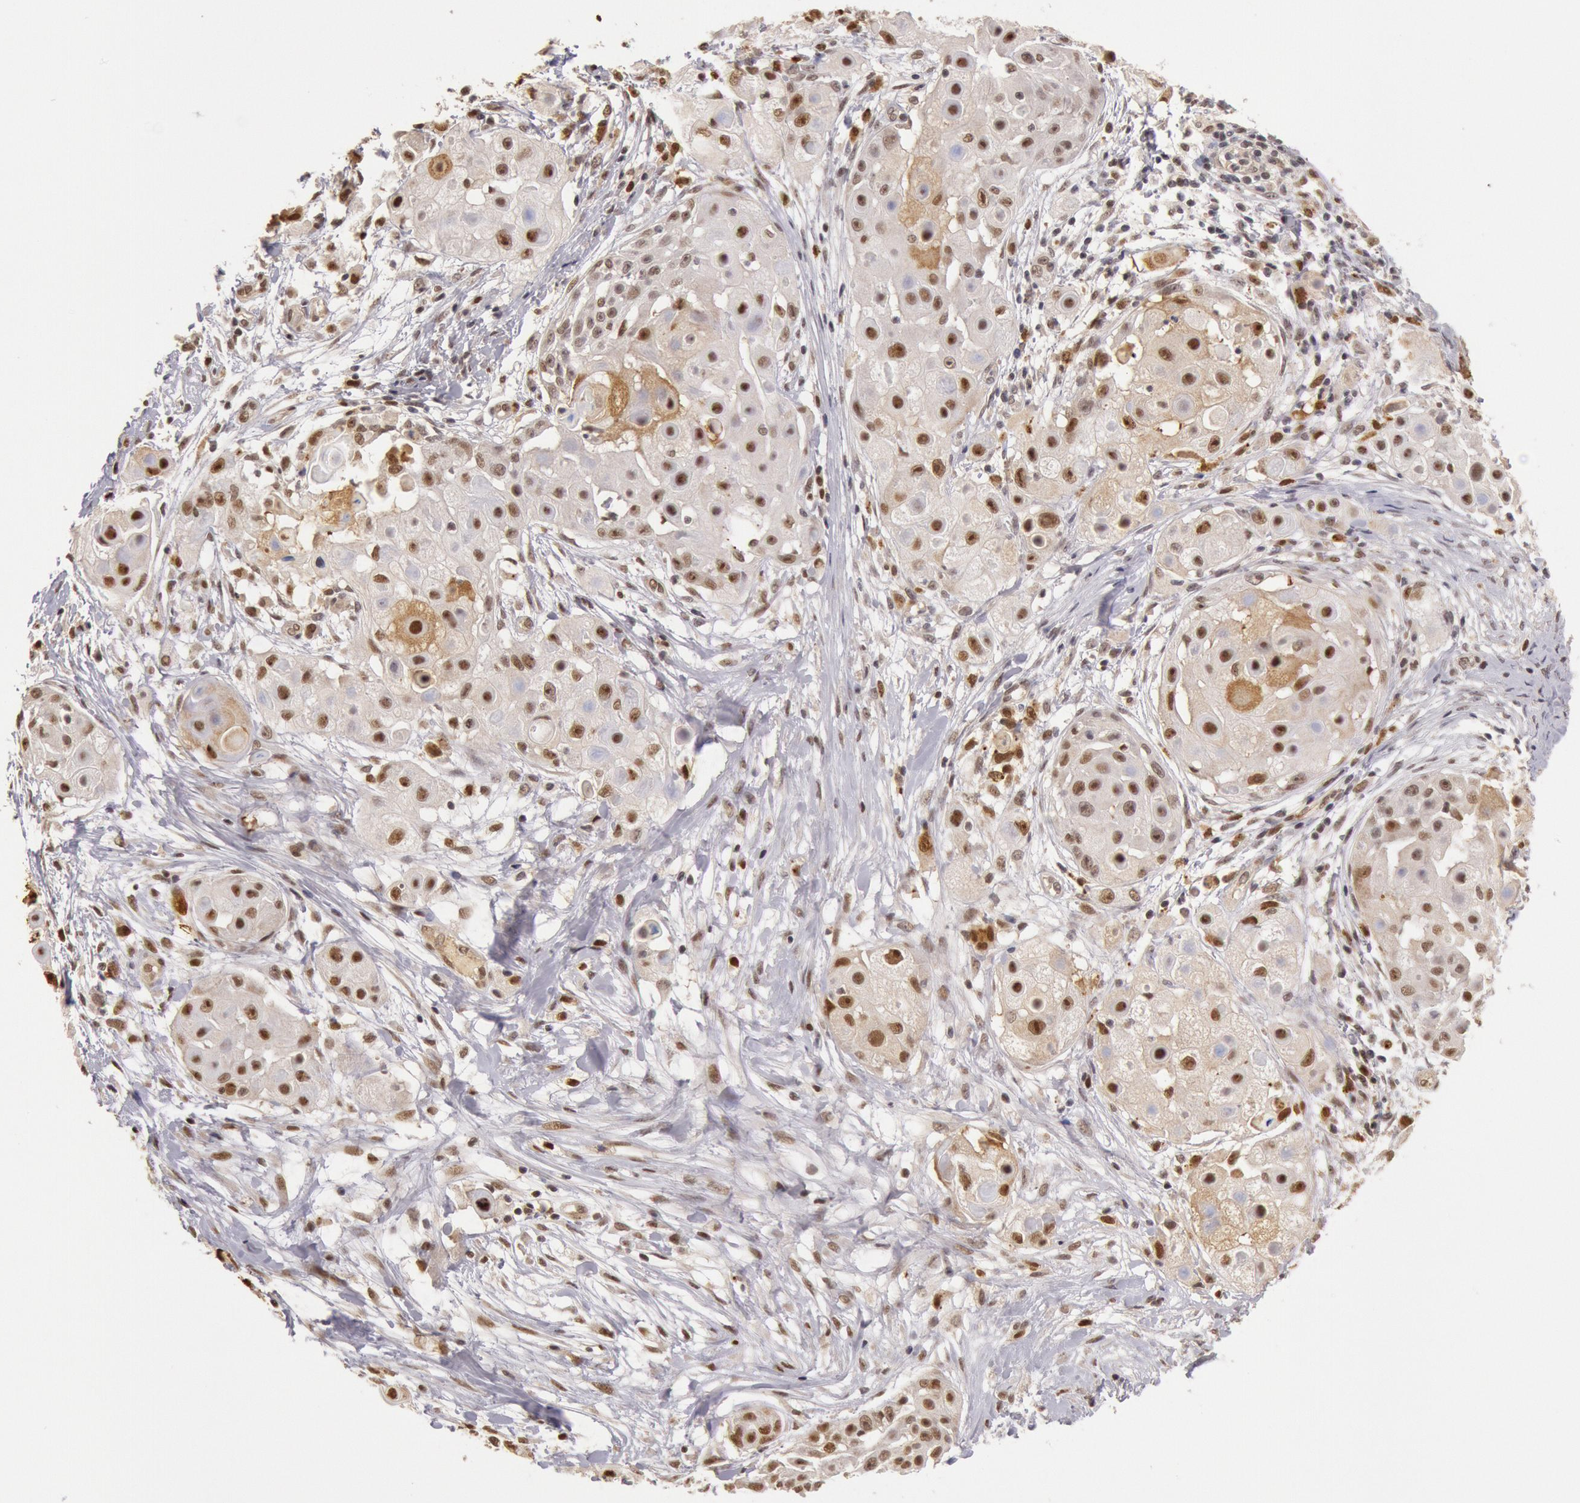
{"staining": {"intensity": "moderate", "quantity": "25%-75%", "location": "nuclear"}, "tissue": "skin cancer", "cell_type": "Tumor cells", "image_type": "cancer", "snomed": [{"axis": "morphology", "description": "Squamous cell carcinoma, NOS"}, {"axis": "topography", "description": "Skin"}], "caption": "A medium amount of moderate nuclear staining is identified in approximately 25%-75% of tumor cells in skin cancer tissue.", "gene": "LIG4", "patient": {"sex": "female", "age": 57}}